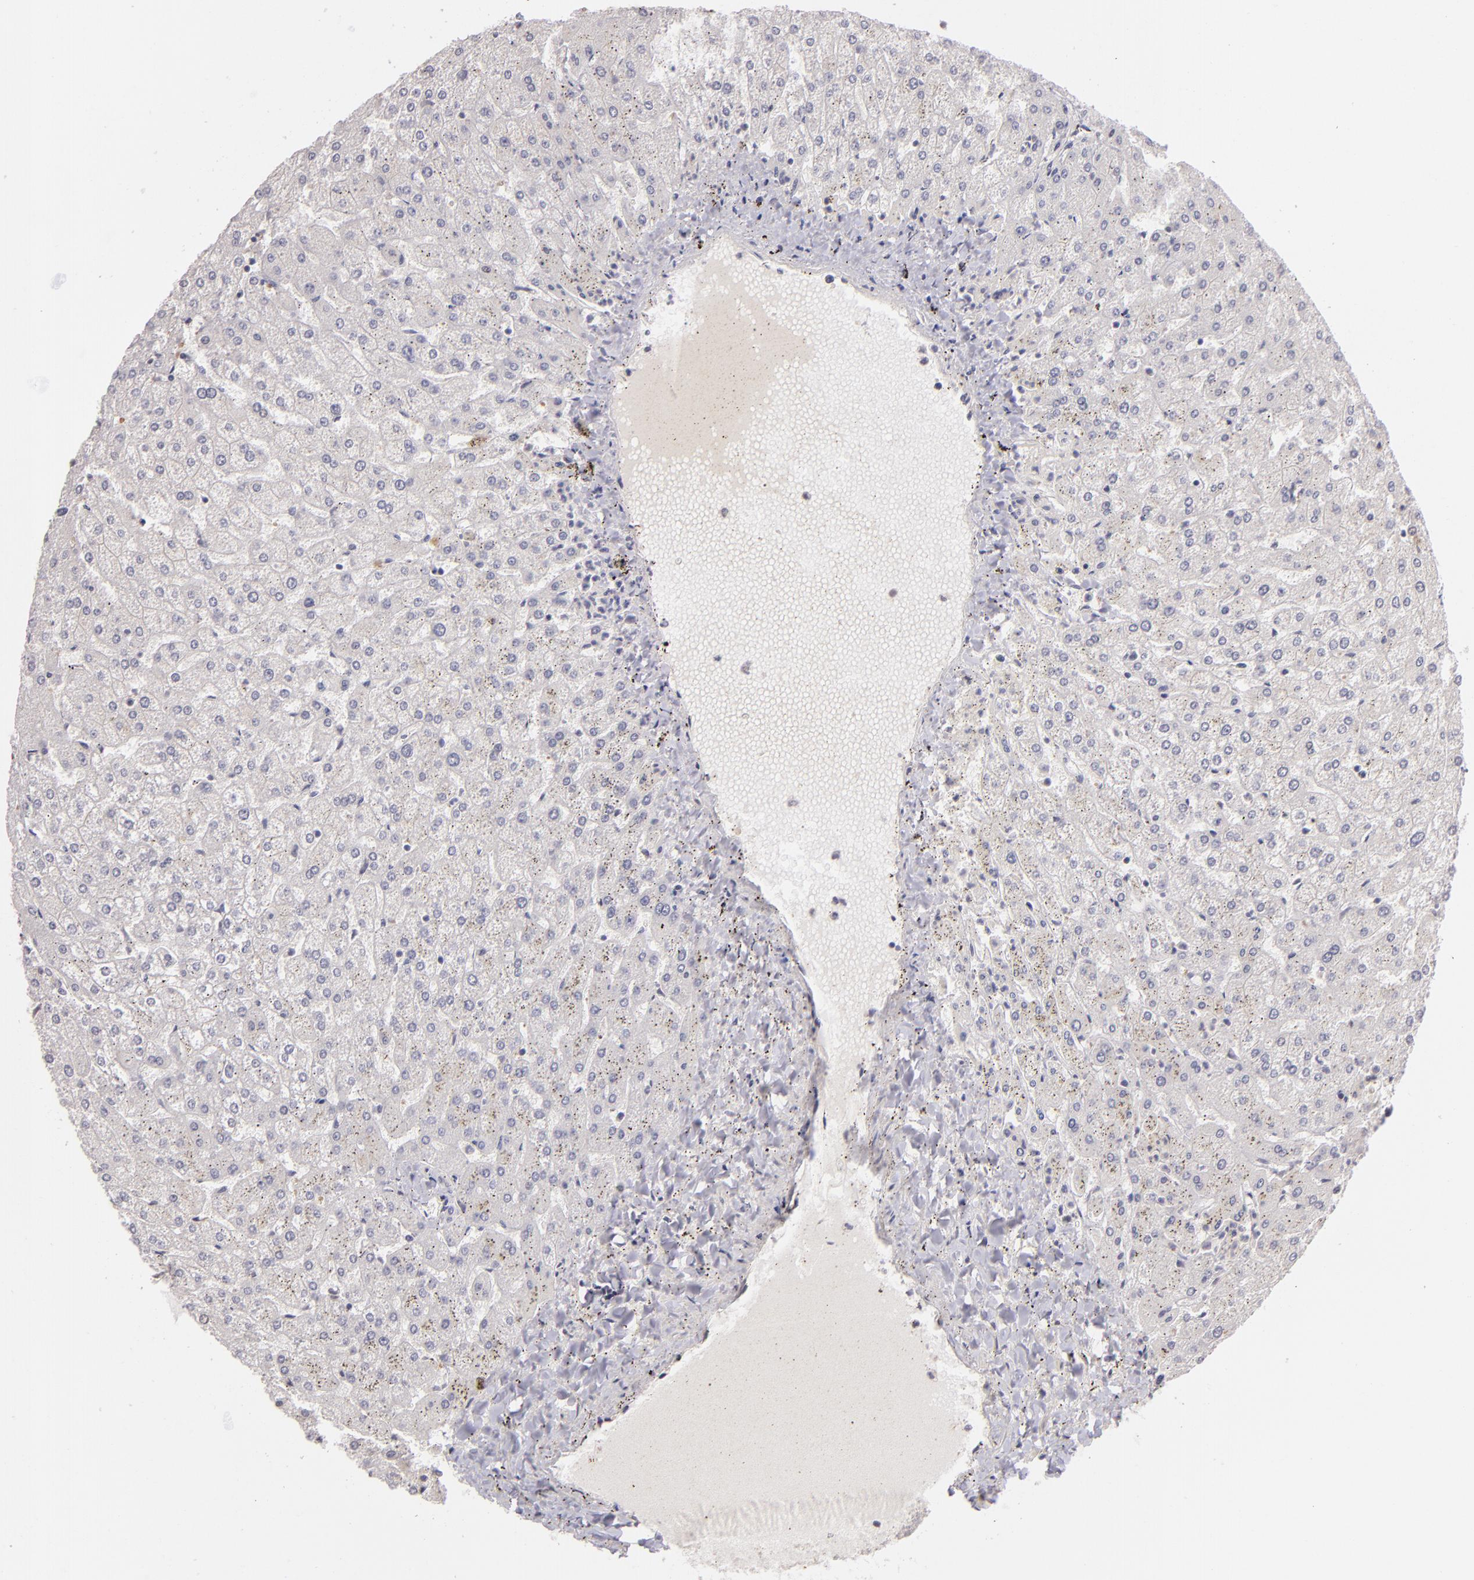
{"staining": {"intensity": "negative", "quantity": "none", "location": "none"}, "tissue": "liver", "cell_type": "Cholangiocytes", "image_type": "normal", "snomed": [{"axis": "morphology", "description": "Normal tissue, NOS"}, {"axis": "topography", "description": "Liver"}], "caption": "High magnification brightfield microscopy of unremarkable liver stained with DAB (brown) and counterstained with hematoxylin (blue): cholangiocytes show no significant expression.", "gene": "RARB", "patient": {"sex": "female", "age": 32}}